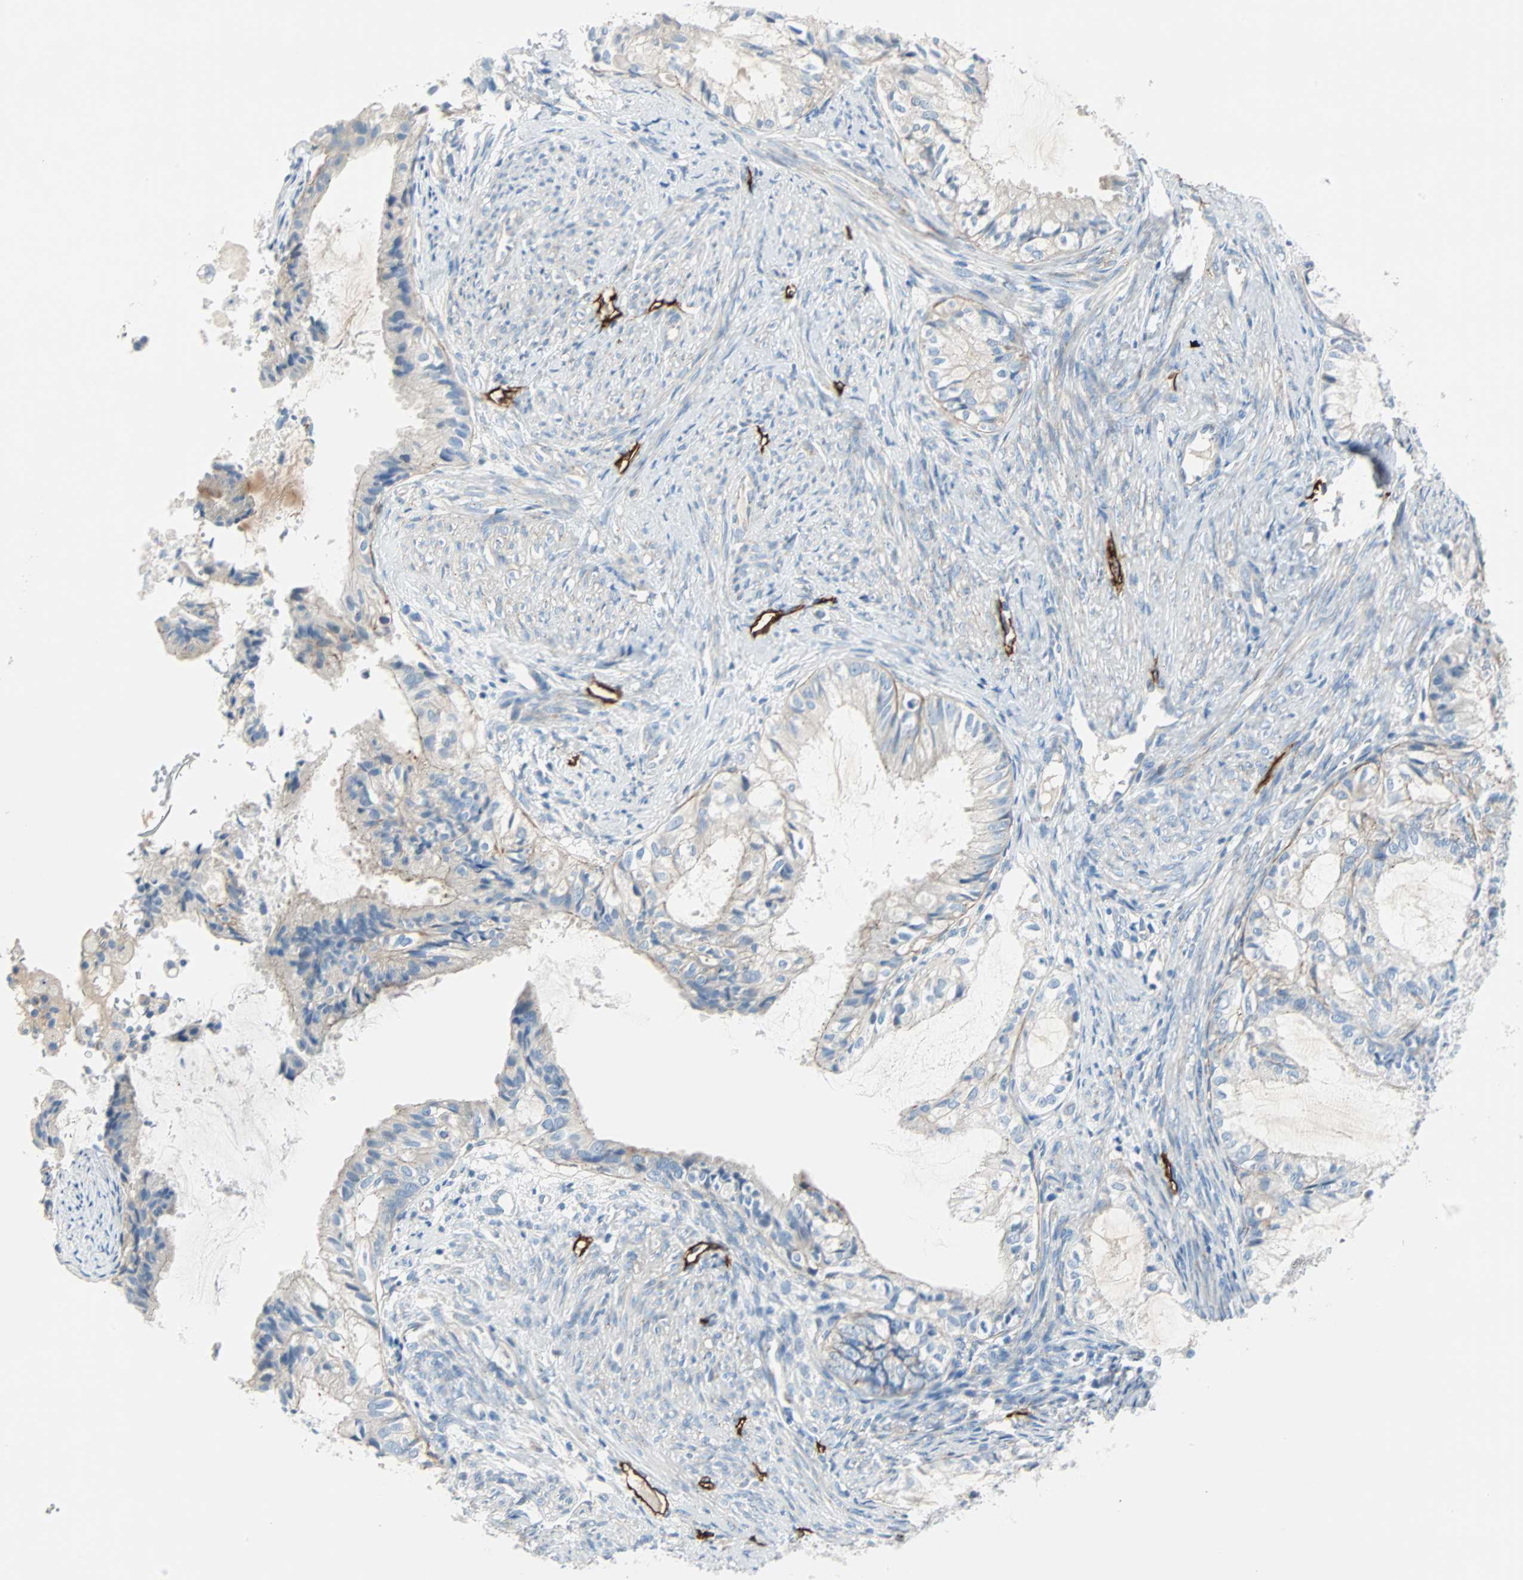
{"staining": {"intensity": "weak", "quantity": "<25%", "location": "cytoplasmic/membranous"}, "tissue": "cervical cancer", "cell_type": "Tumor cells", "image_type": "cancer", "snomed": [{"axis": "morphology", "description": "Normal tissue, NOS"}, {"axis": "morphology", "description": "Adenocarcinoma, NOS"}, {"axis": "topography", "description": "Cervix"}, {"axis": "topography", "description": "Endometrium"}], "caption": "Cervical adenocarcinoma was stained to show a protein in brown. There is no significant staining in tumor cells.", "gene": "PDPN", "patient": {"sex": "female", "age": 86}}